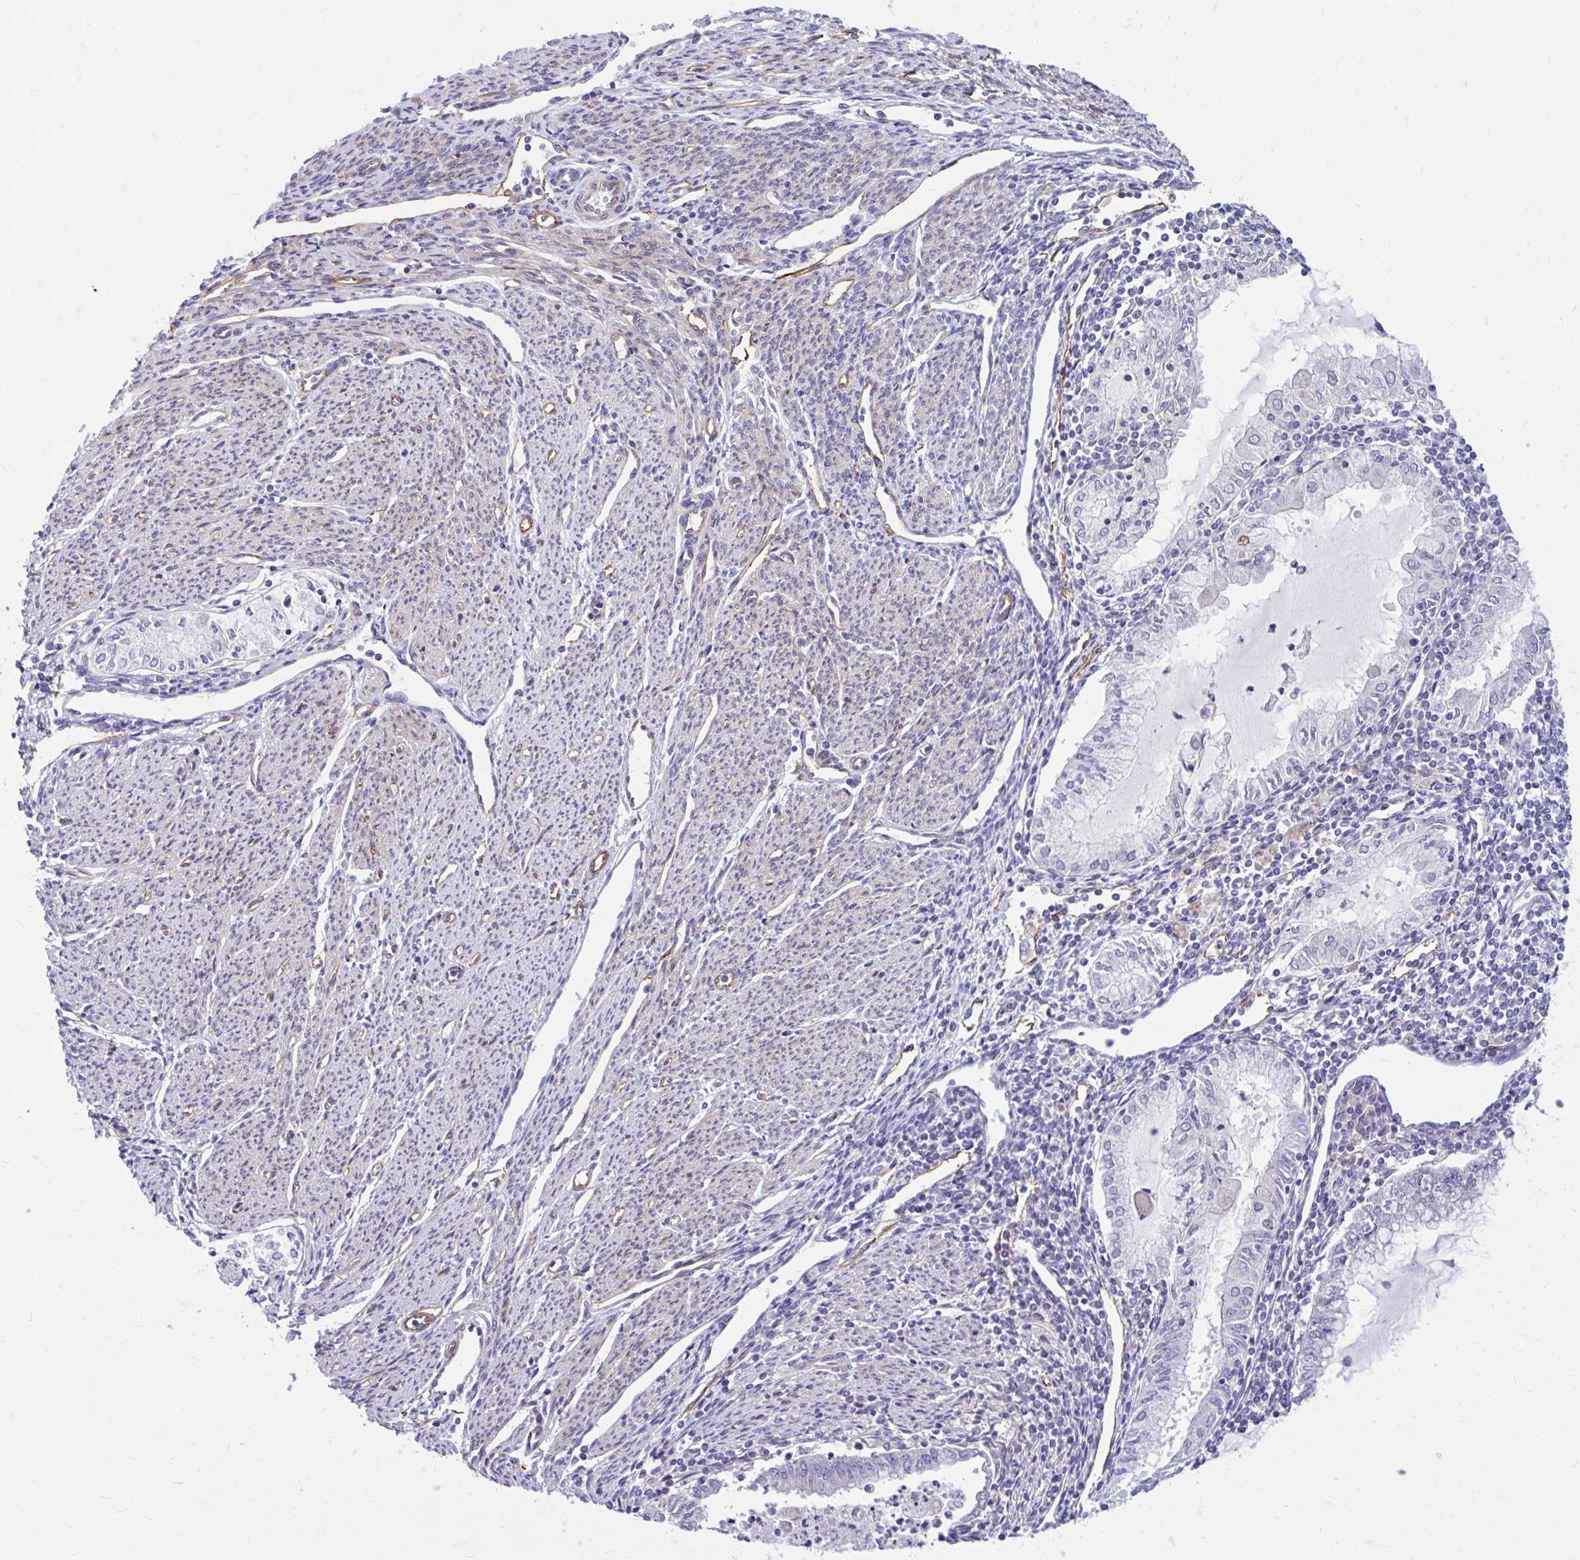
{"staining": {"intensity": "negative", "quantity": "none", "location": "none"}, "tissue": "endometrial cancer", "cell_type": "Tumor cells", "image_type": "cancer", "snomed": [{"axis": "morphology", "description": "Adenocarcinoma, NOS"}, {"axis": "topography", "description": "Endometrium"}], "caption": "There is no significant expression in tumor cells of endometrial cancer.", "gene": "ESPNL", "patient": {"sex": "female", "age": 79}}